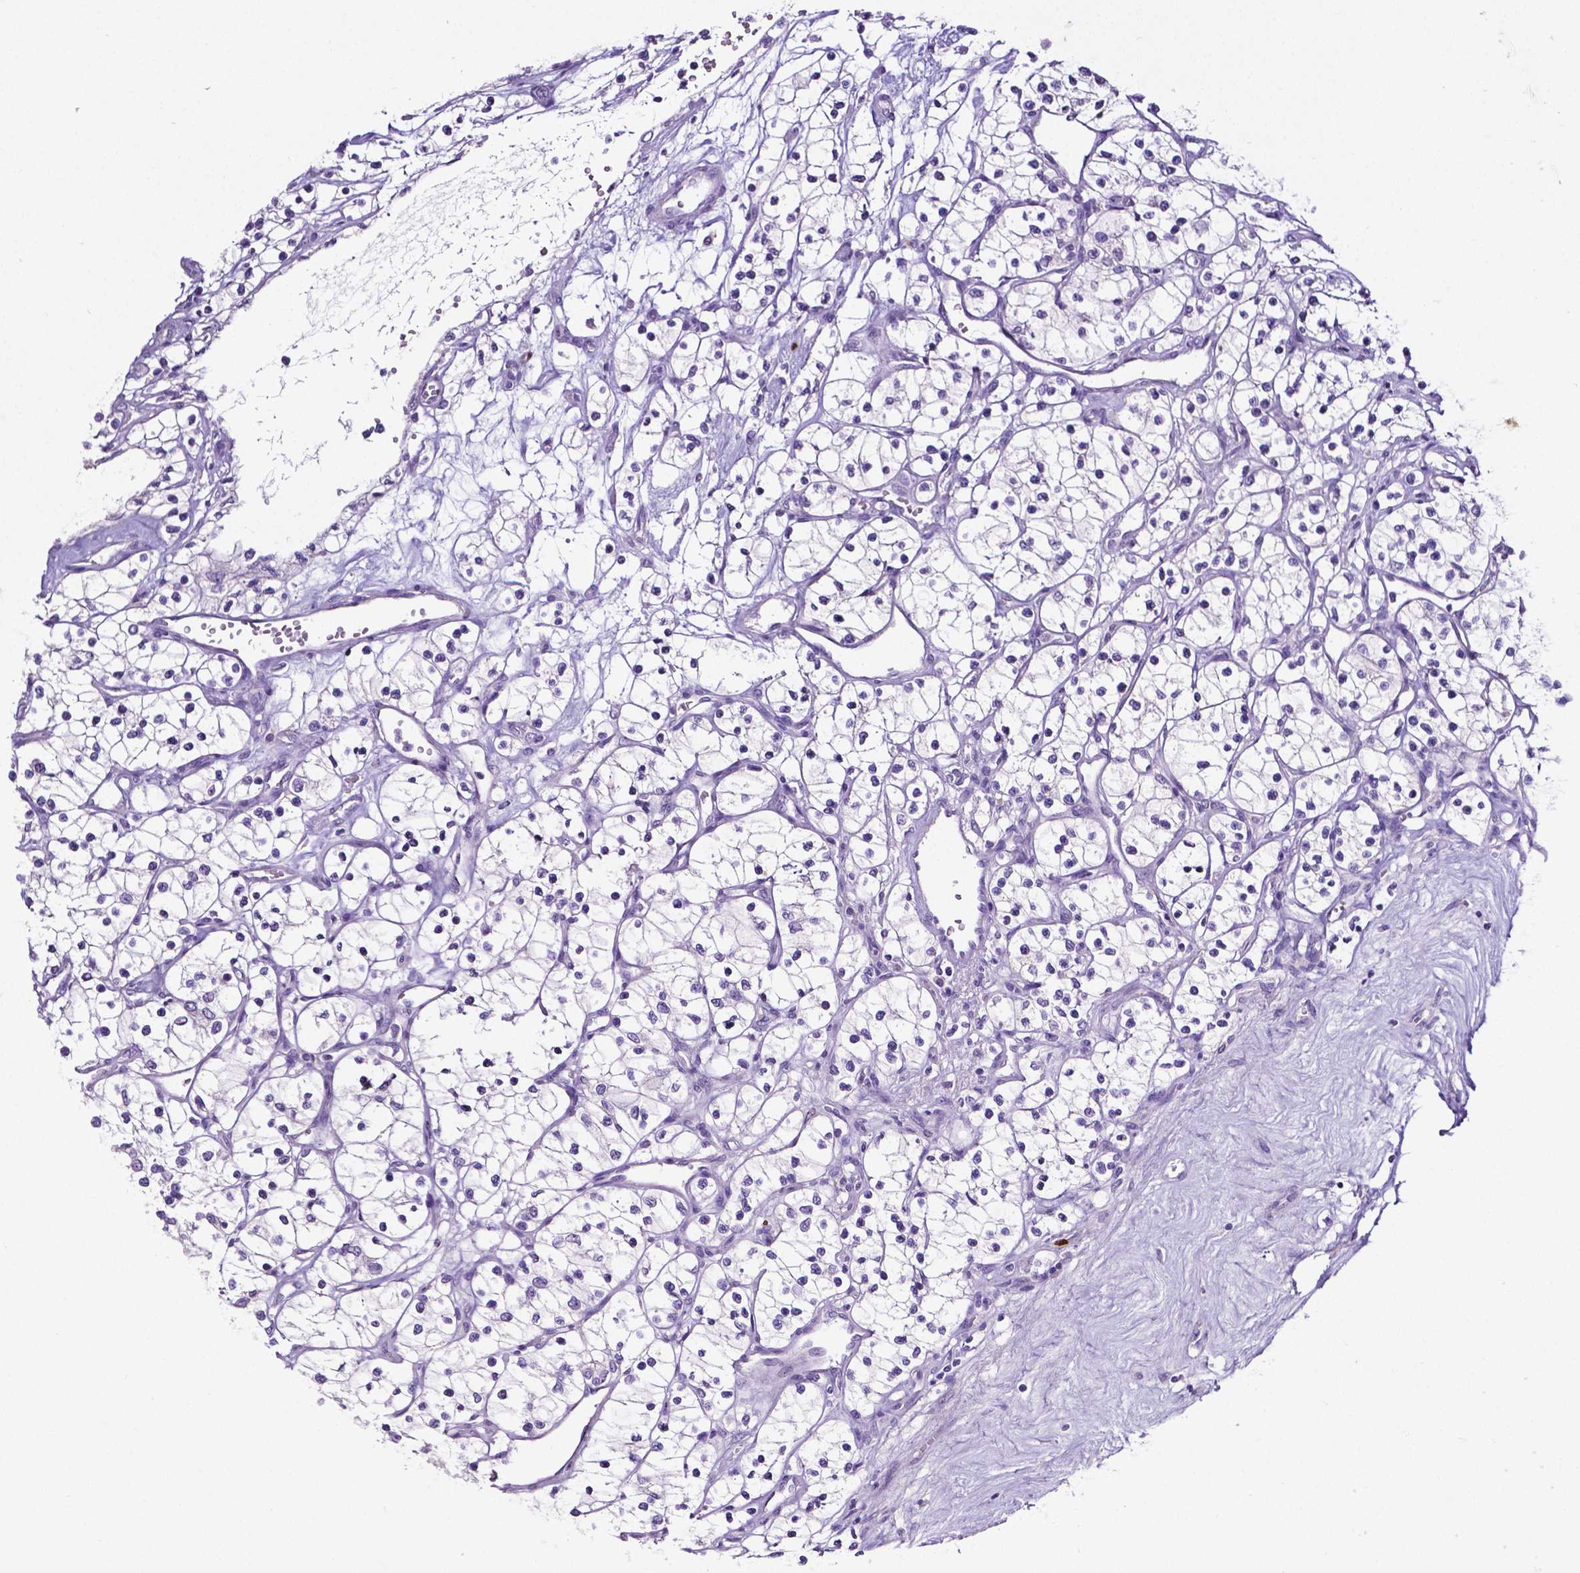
{"staining": {"intensity": "negative", "quantity": "none", "location": "none"}, "tissue": "renal cancer", "cell_type": "Tumor cells", "image_type": "cancer", "snomed": [{"axis": "morphology", "description": "Adenocarcinoma, NOS"}, {"axis": "topography", "description": "Kidney"}], "caption": "Immunohistochemical staining of renal cancer (adenocarcinoma) reveals no significant expression in tumor cells.", "gene": "MMP9", "patient": {"sex": "female", "age": 69}}